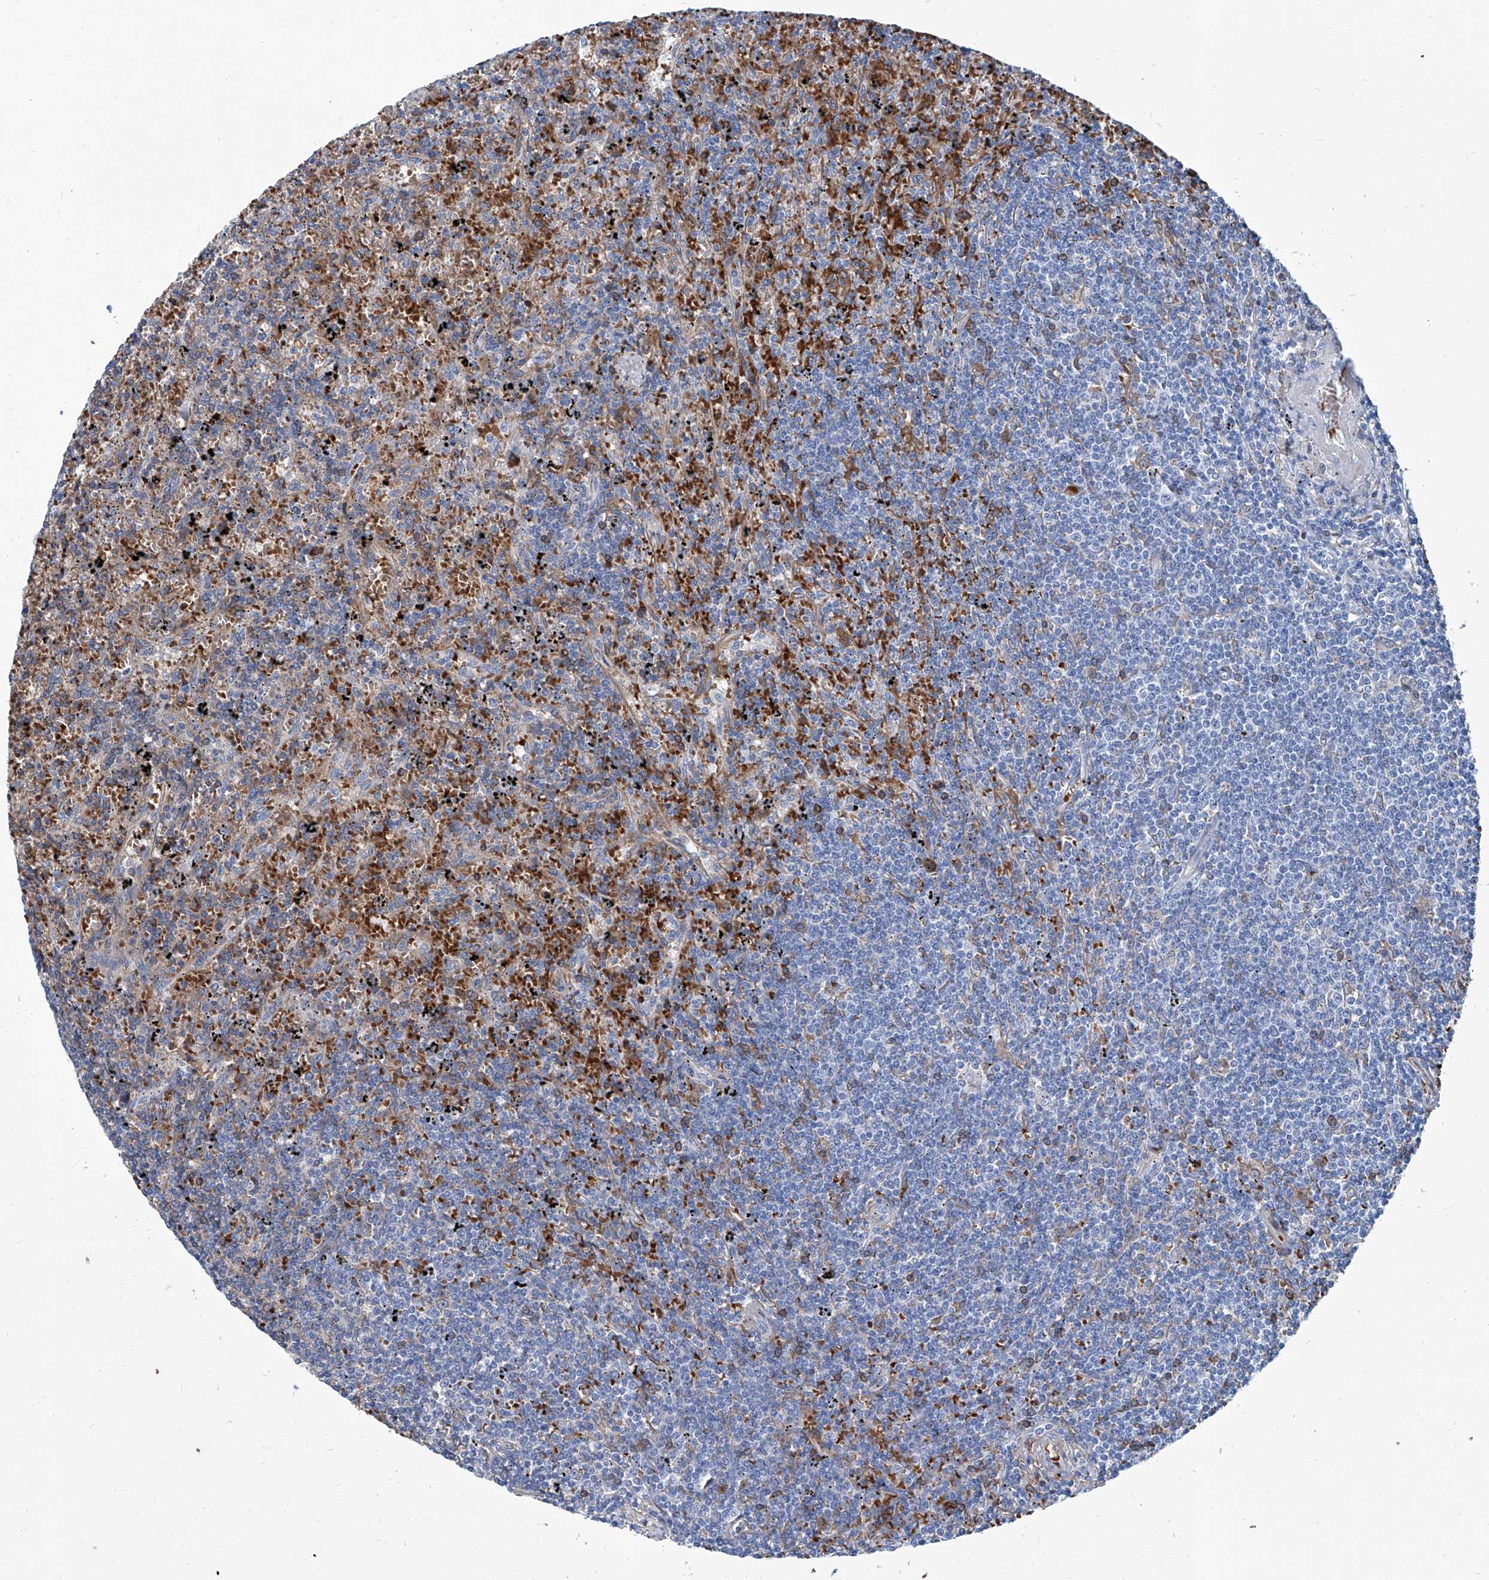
{"staining": {"intensity": "negative", "quantity": "none", "location": "none"}, "tissue": "lymphoma", "cell_type": "Tumor cells", "image_type": "cancer", "snomed": [{"axis": "morphology", "description": "Malignant lymphoma, non-Hodgkin's type, Low grade"}, {"axis": "topography", "description": "Spleen"}], "caption": "Lymphoma was stained to show a protein in brown. There is no significant staining in tumor cells.", "gene": "FPR2", "patient": {"sex": "male", "age": 76}}